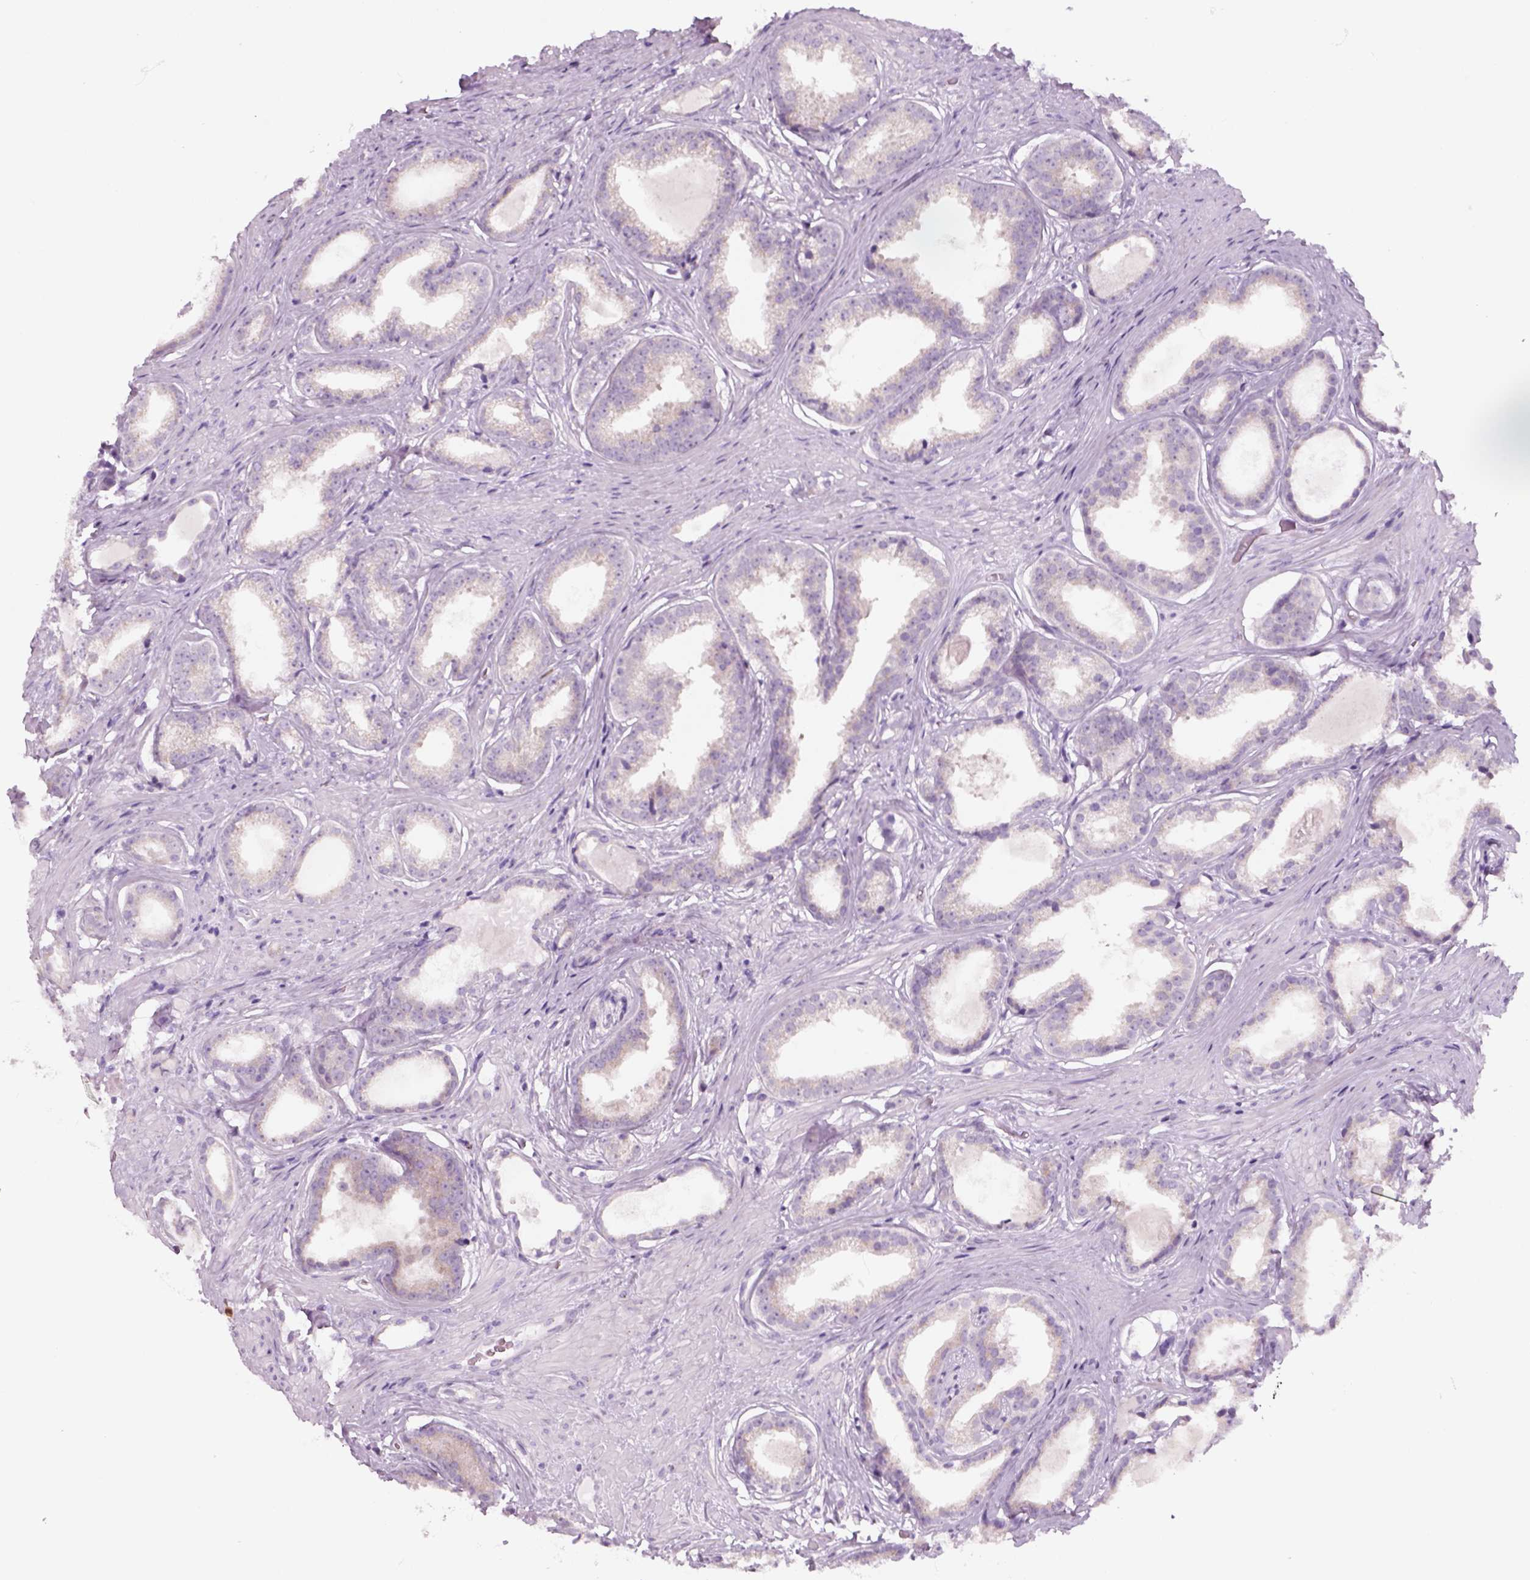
{"staining": {"intensity": "negative", "quantity": "none", "location": "none"}, "tissue": "prostate cancer", "cell_type": "Tumor cells", "image_type": "cancer", "snomed": [{"axis": "morphology", "description": "Adenocarcinoma, Low grade"}, {"axis": "topography", "description": "Prostate"}], "caption": "IHC of human prostate adenocarcinoma (low-grade) demonstrates no expression in tumor cells.", "gene": "IL4", "patient": {"sex": "male", "age": 65}}